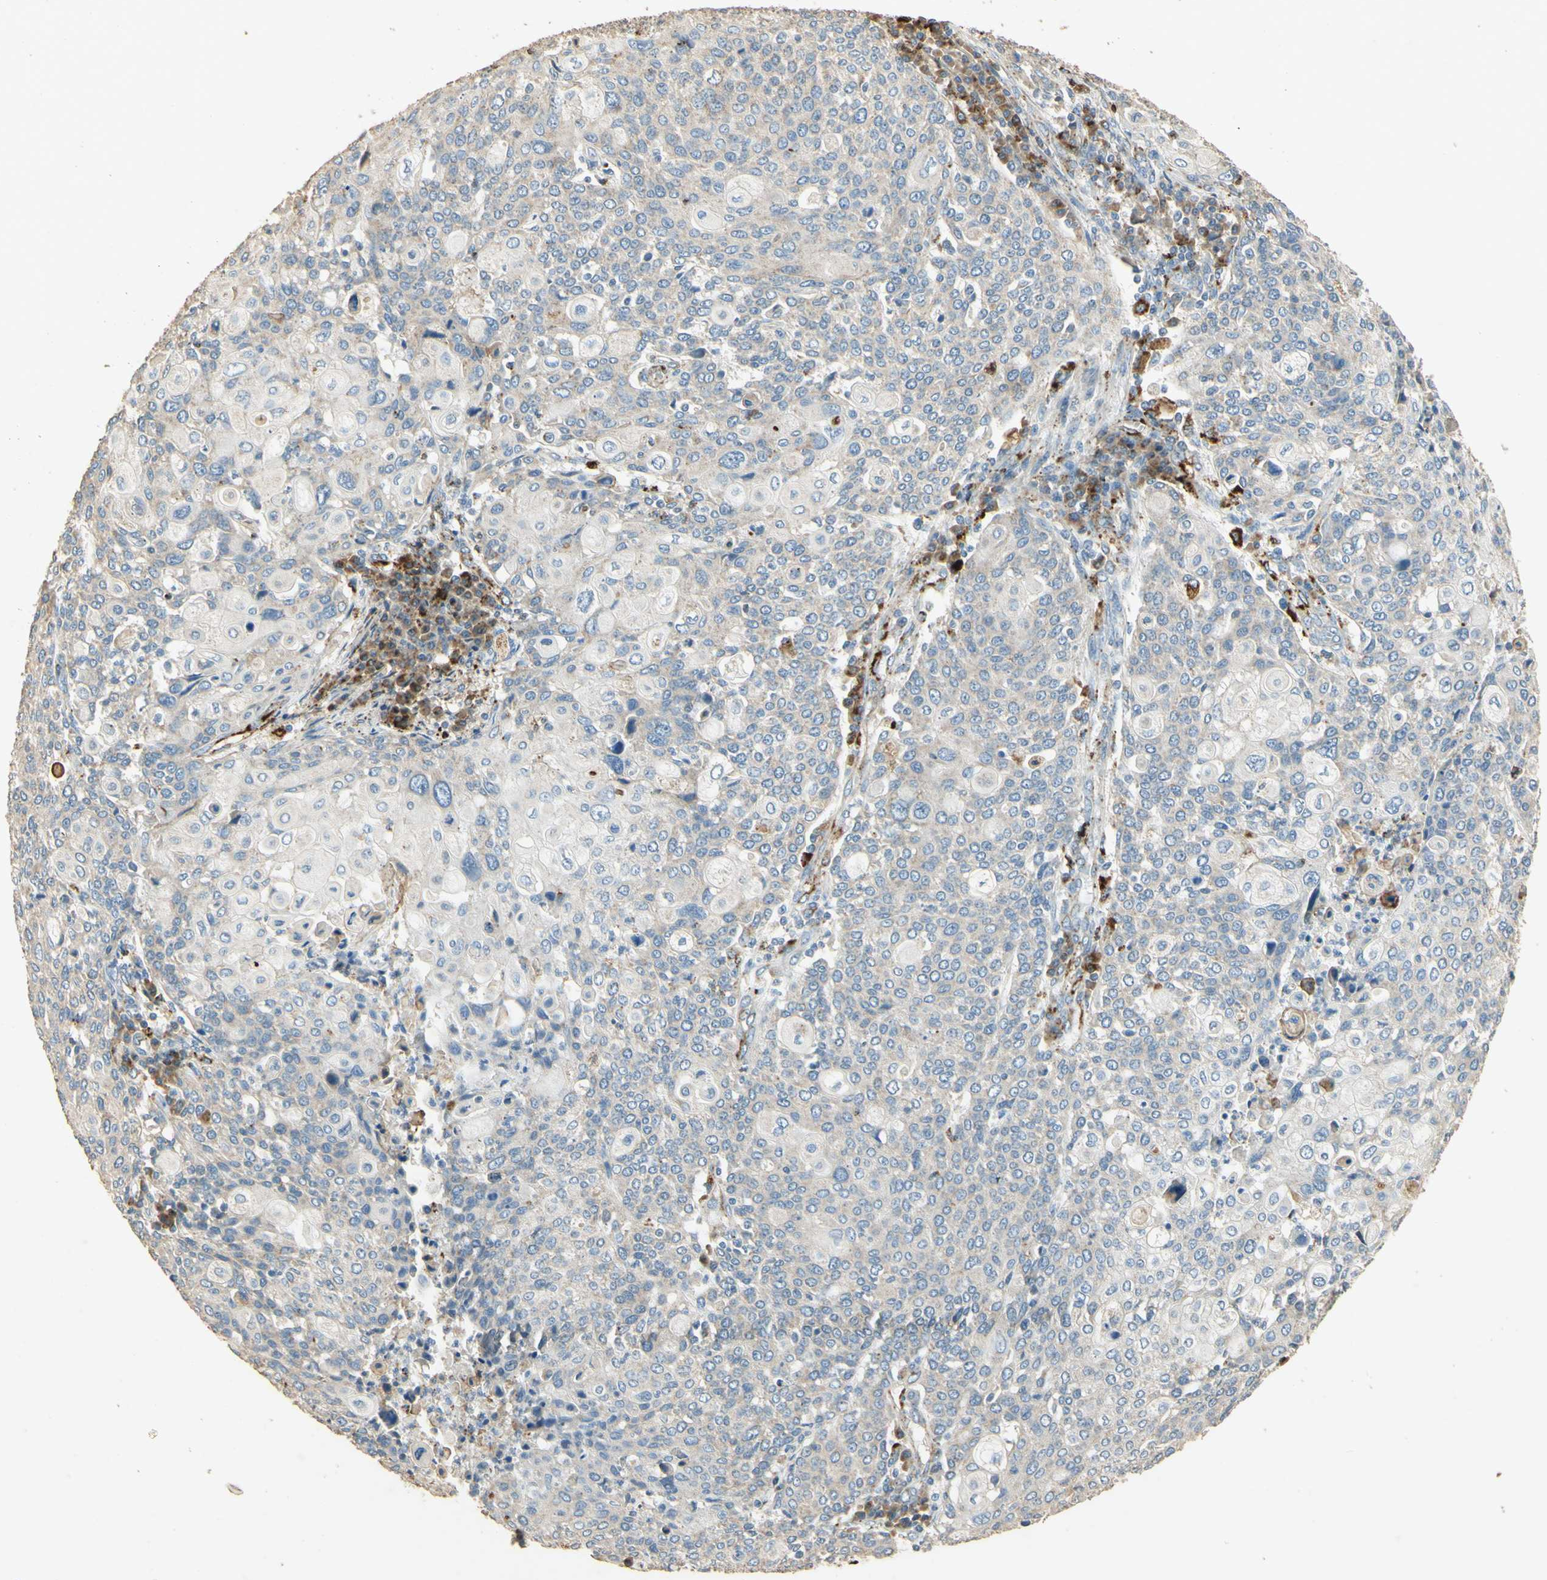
{"staining": {"intensity": "negative", "quantity": "none", "location": "none"}, "tissue": "cervical cancer", "cell_type": "Tumor cells", "image_type": "cancer", "snomed": [{"axis": "morphology", "description": "Squamous cell carcinoma, NOS"}, {"axis": "topography", "description": "Cervix"}], "caption": "This is an IHC histopathology image of cervical squamous cell carcinoma. There is no expression in tumor cells.", "gene": "ARHGEF17", "patient": {"sex": "female", "age": 40}}